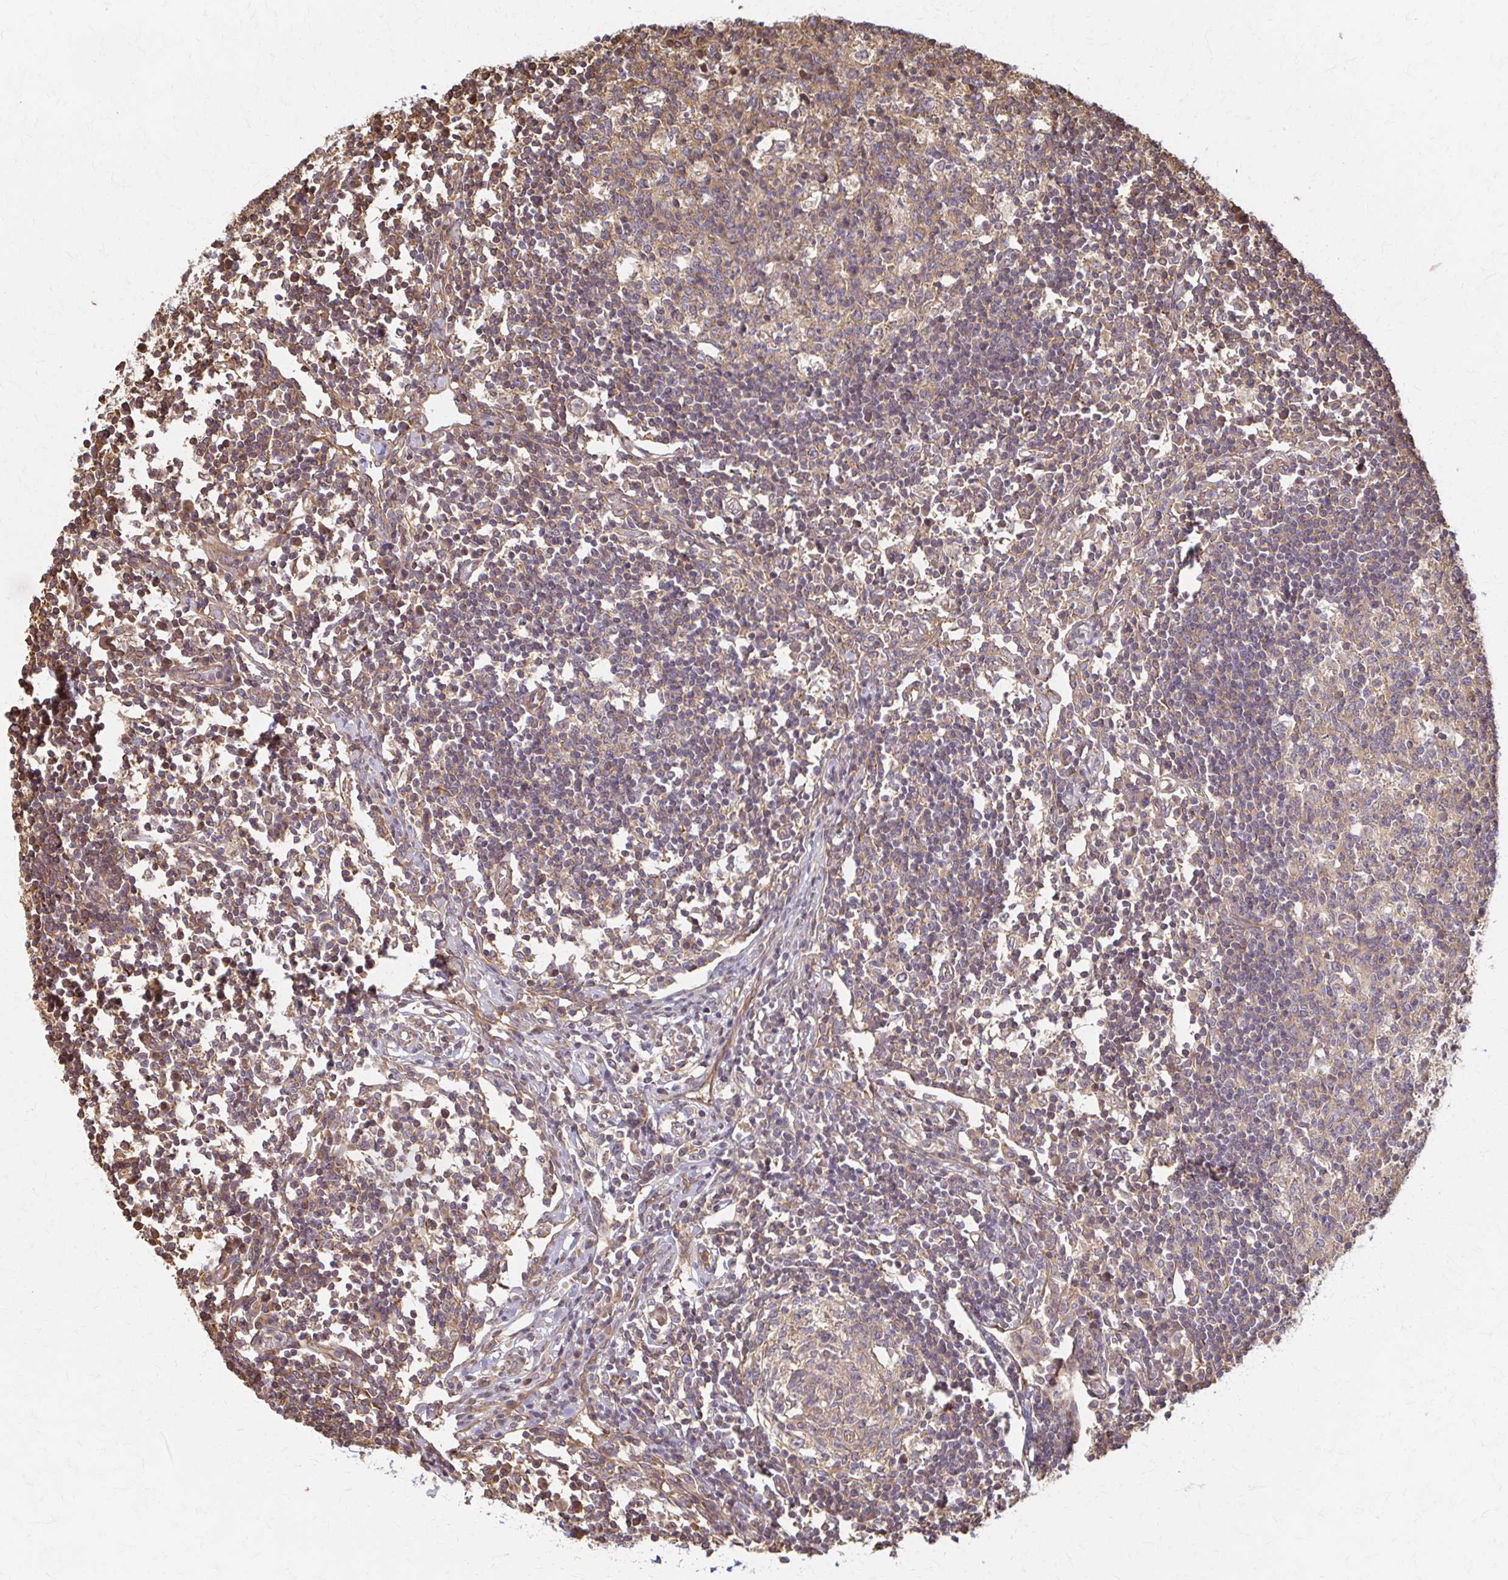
{"staining": {"intensity": "moderate", "quantity": ">75%", "location": "cytoplasmic/membranous"}, "tissue": "lymph node", "cell_type": "Germinal center cells", "image_type": "normal", "snomed": [{"axis": "morphology", "description": "Normal tissue, NOS"}, {"axis": "topography", "description": "Lymph node"}], "caption": "Brown immunohistochemical staining in normal human lymph node demonstrates moderate cytoplasmic/membranous positivity in about >75% of germinal center cells.", "gene": "ARHGAP35", "patient": {"sex": "male", "age": 67}}